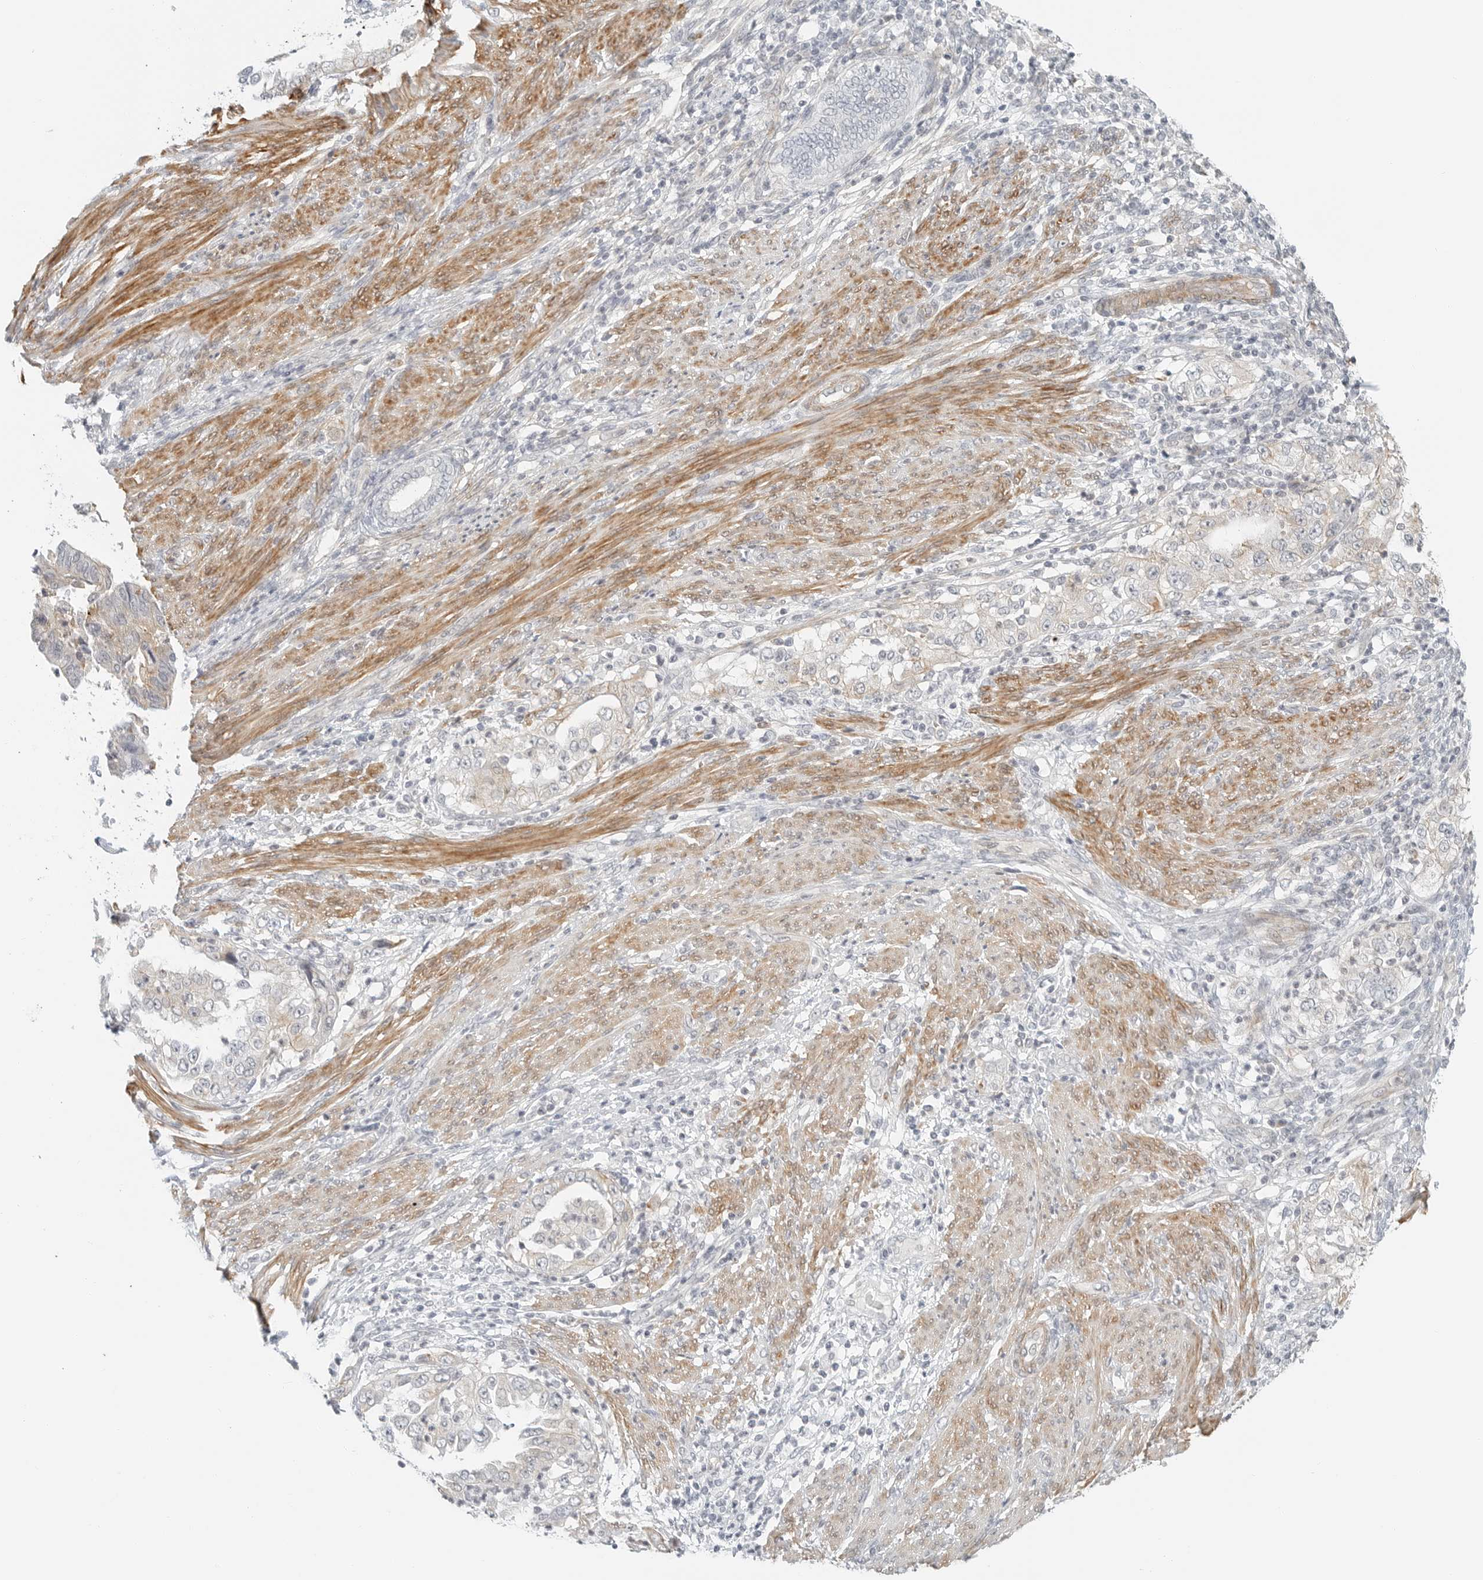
{"staining": {"intensity": "moderate", "quantity": "<25%", "location": "cytoplasmic/membranous"}, "tissue": "endometrial cancer", "cell_type": "Tumor cells", "image_type": "cancer", "snomed": [{"axis": "morphology", "description": "Adenocarcinoma, NOS"}, {"axis": "topography", "description": "Endometrium"}], "caption": "Protein staining displays moderate cytoplasmic/membranous expression in approximately <25% of tumor cells in endometrial cancer.", "gene": "IQCC", "patient": {"sex": "female", "age": 85}}